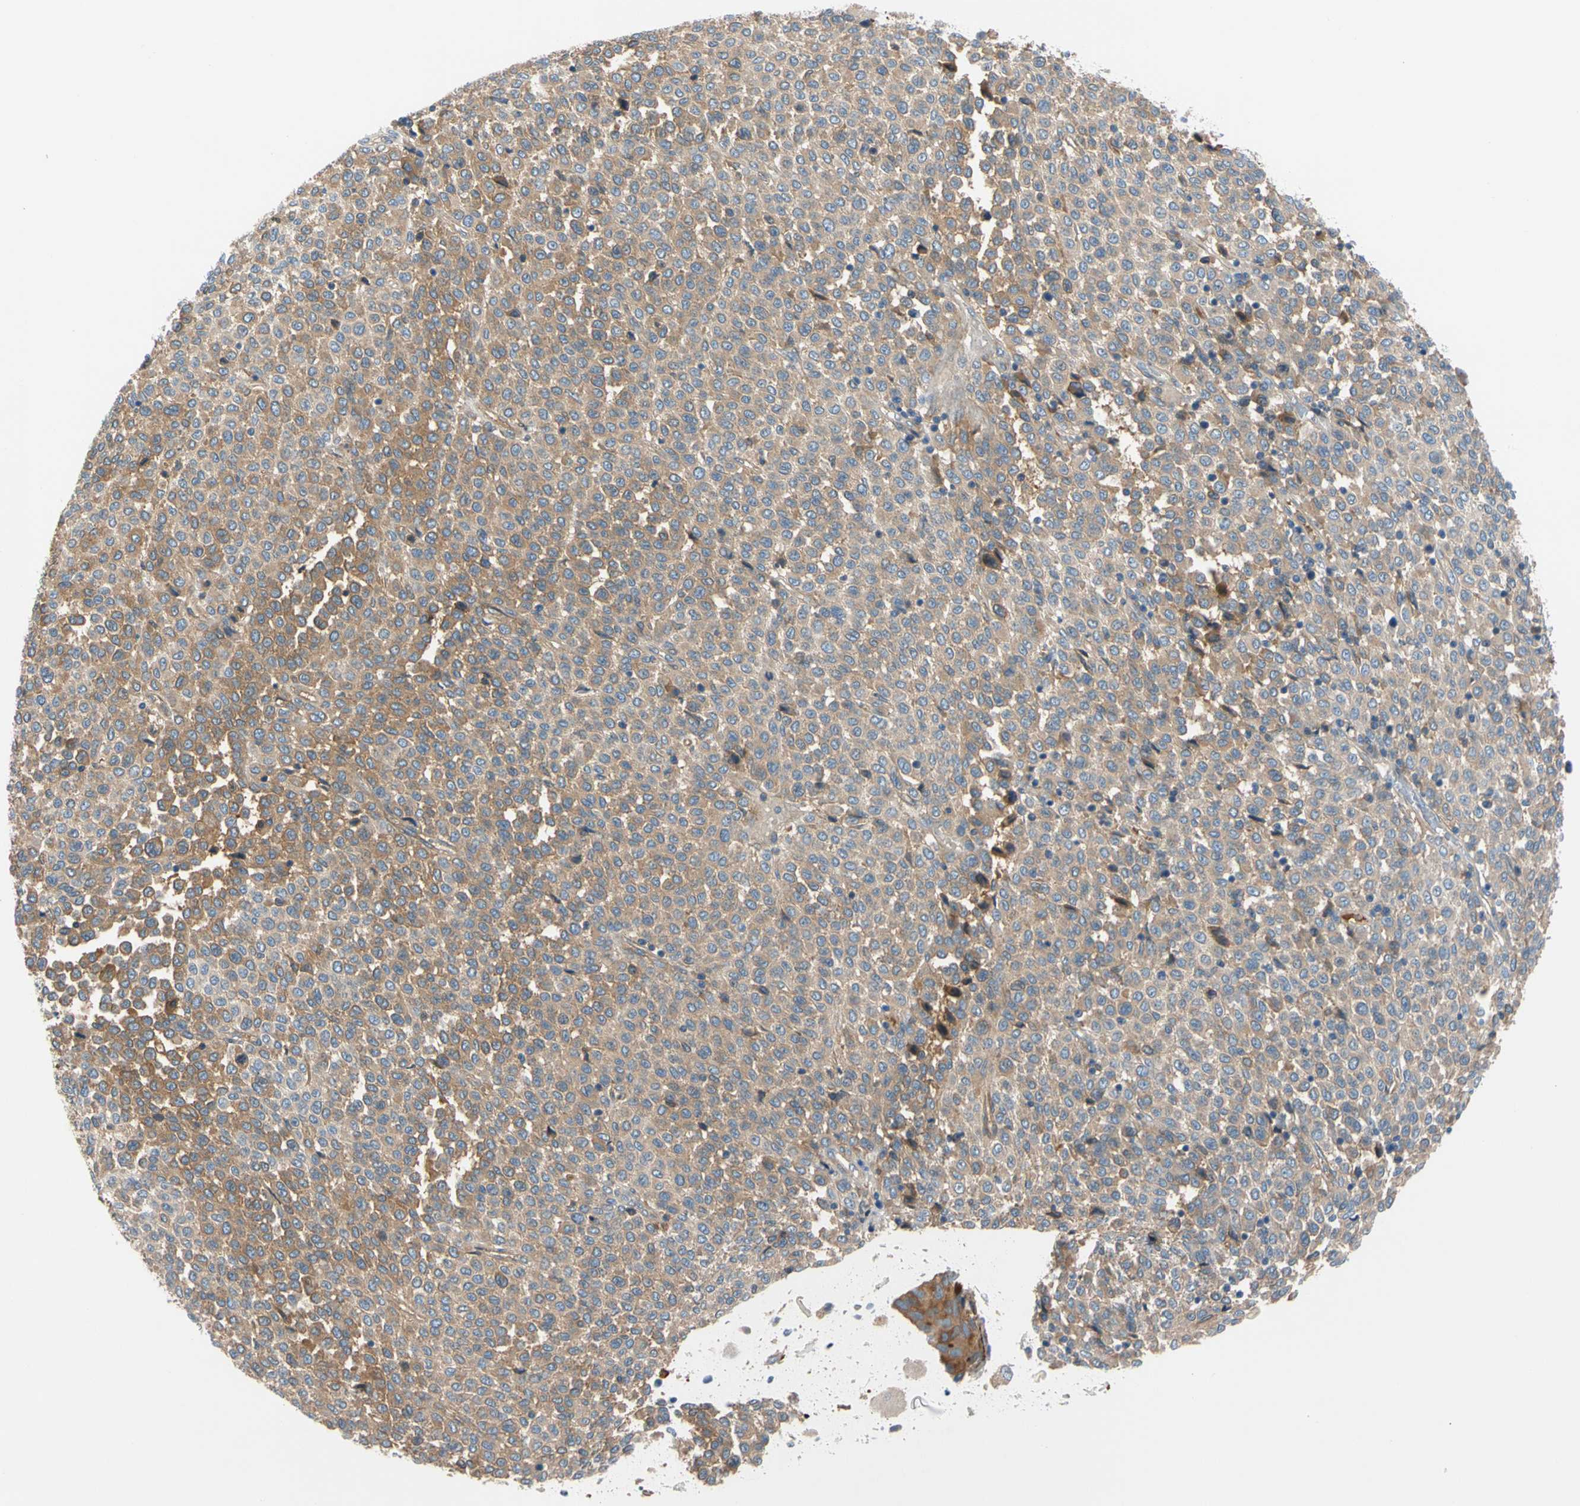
{"staining": {"intensity": "weak", "quantity": "25%-75%", "location": "cytoplasmic/membranous"}, "tissue": "melanoma", "cell_type": "Tumor cells", "image_type": "cancer", "snomed": [{"axis": "morphology", "description": "Malignant melanoma, Metastatic site"}, {"axis": "topography", "description": "Pancreas"}], "caption": "An image of human malignant melanoma (metastatic site) stained for a protein shows weak cytoplasmic/membranous brown staining in tumor cells.", "gene": "ENTREP3", "patient": {"sex": "female", "age": 30}}